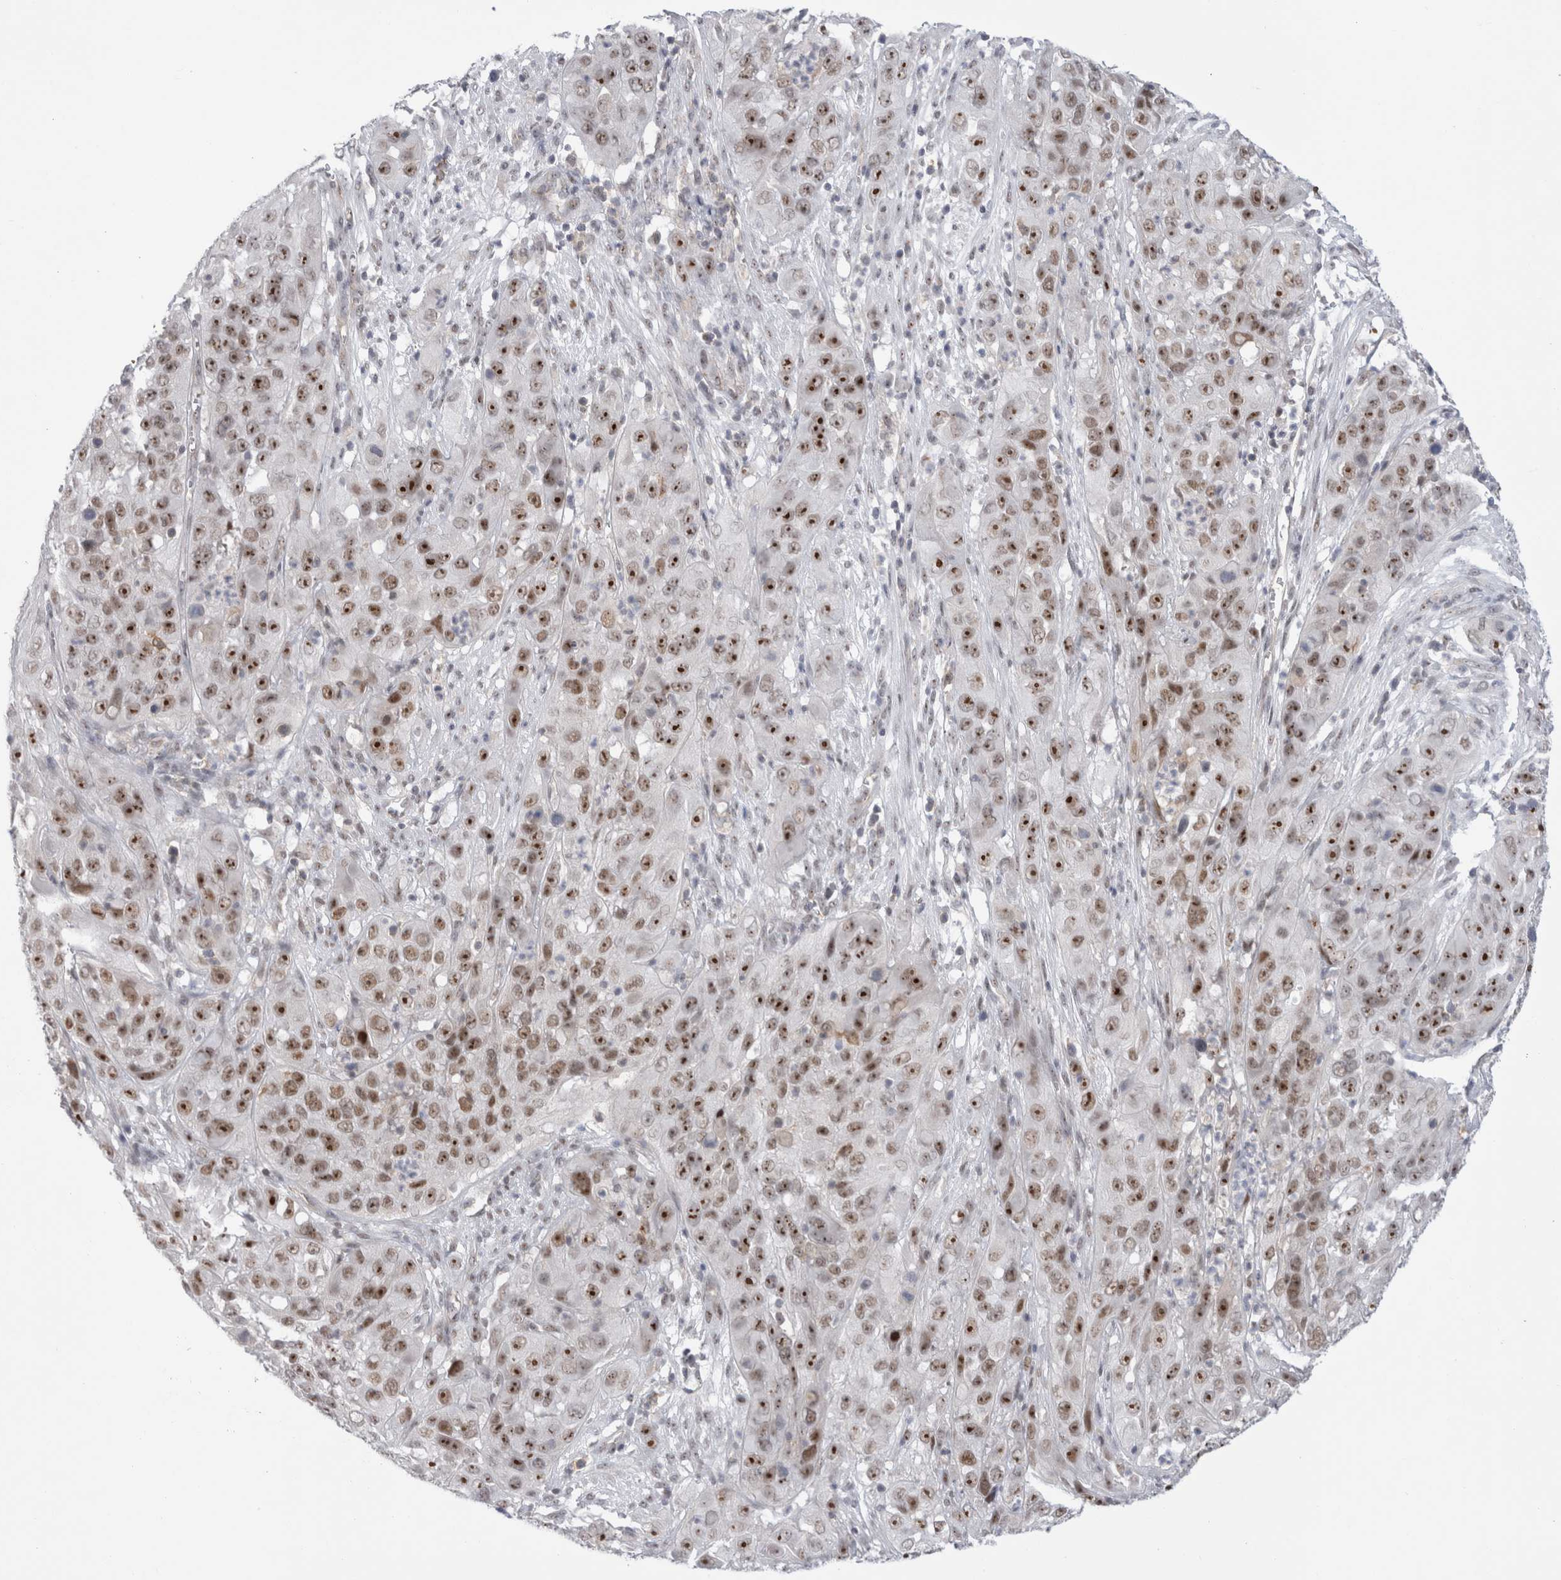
{"staining": {"intensity": "strong", "quantity": ">75%", "location": "nuclear"}, "tissue": "cervical cancer", "cell_type": "Tumor cells", "image_type": "cancer", "snomed": [{"axis": "morphology", "description": "Squamous cell carcinoma, NOS"}, {"axis": "topography", "description": "Cervix"}], "caption": "The immunohistochemical stain highlights strong nuclear positivity in tumor cells of squamous cell carcinoma (cervical) tissue. (IHC, brightfield microscopy, high magnification).", "gene": "CERS5", "patient": {"sex": "female", "age": 32}}